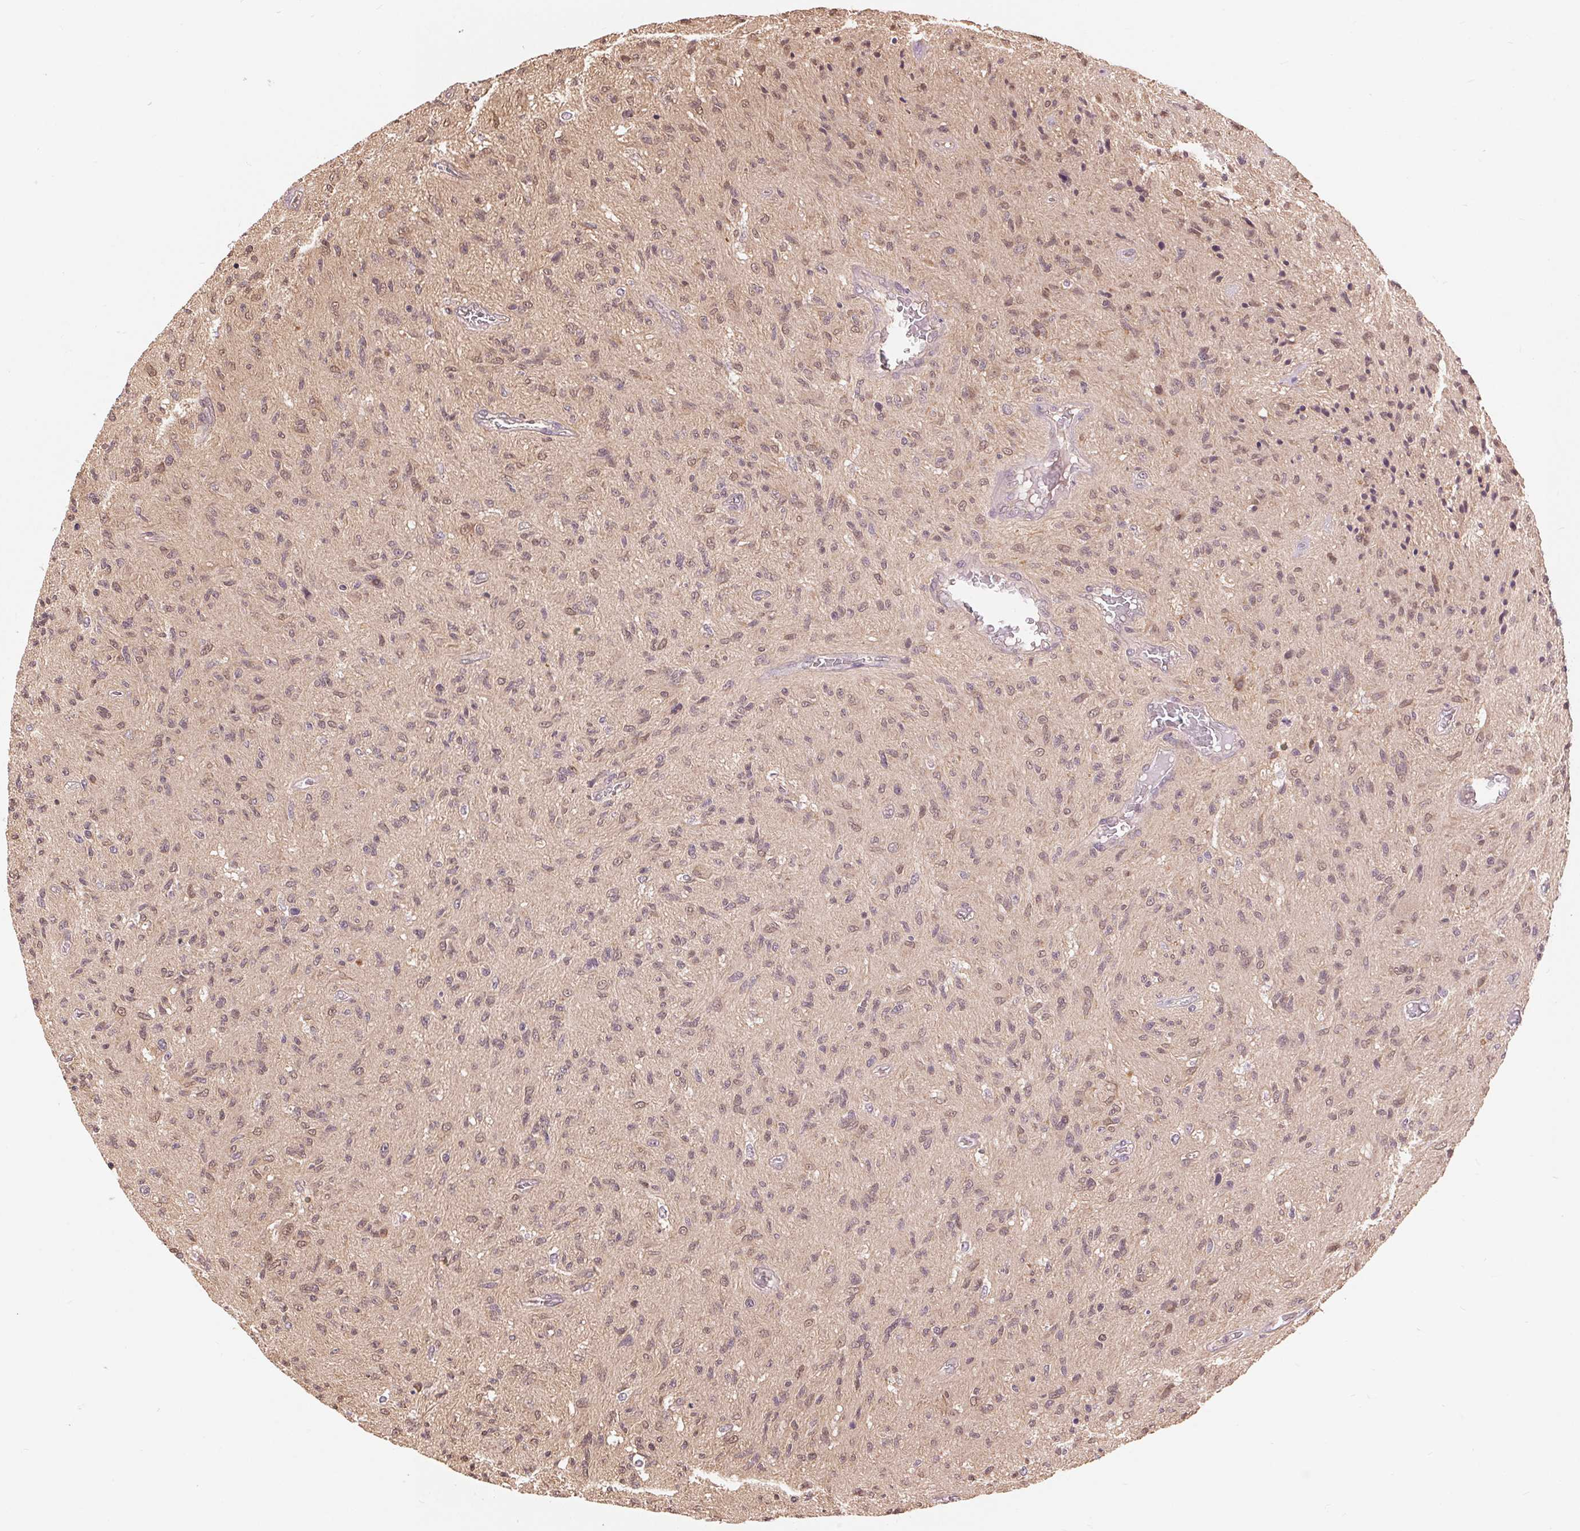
{"staining": {"intensity": "weak", "quantity": "<25%", "location": "nuclear"}, "tissue": "glioma", "cell_type": "Tumor cells", "image_type": "cancer", "snomed": [{"axis": "morphology", "description": "Glioma, malignant, High grade"}, {"axis": "topography", "description": "Brain"}], "caption": "Tumor cells show no significant protein staining in high-grade glioma (malignant).", "gene": "TMEM273", "patient": {"sex": "male", "age": 54}}